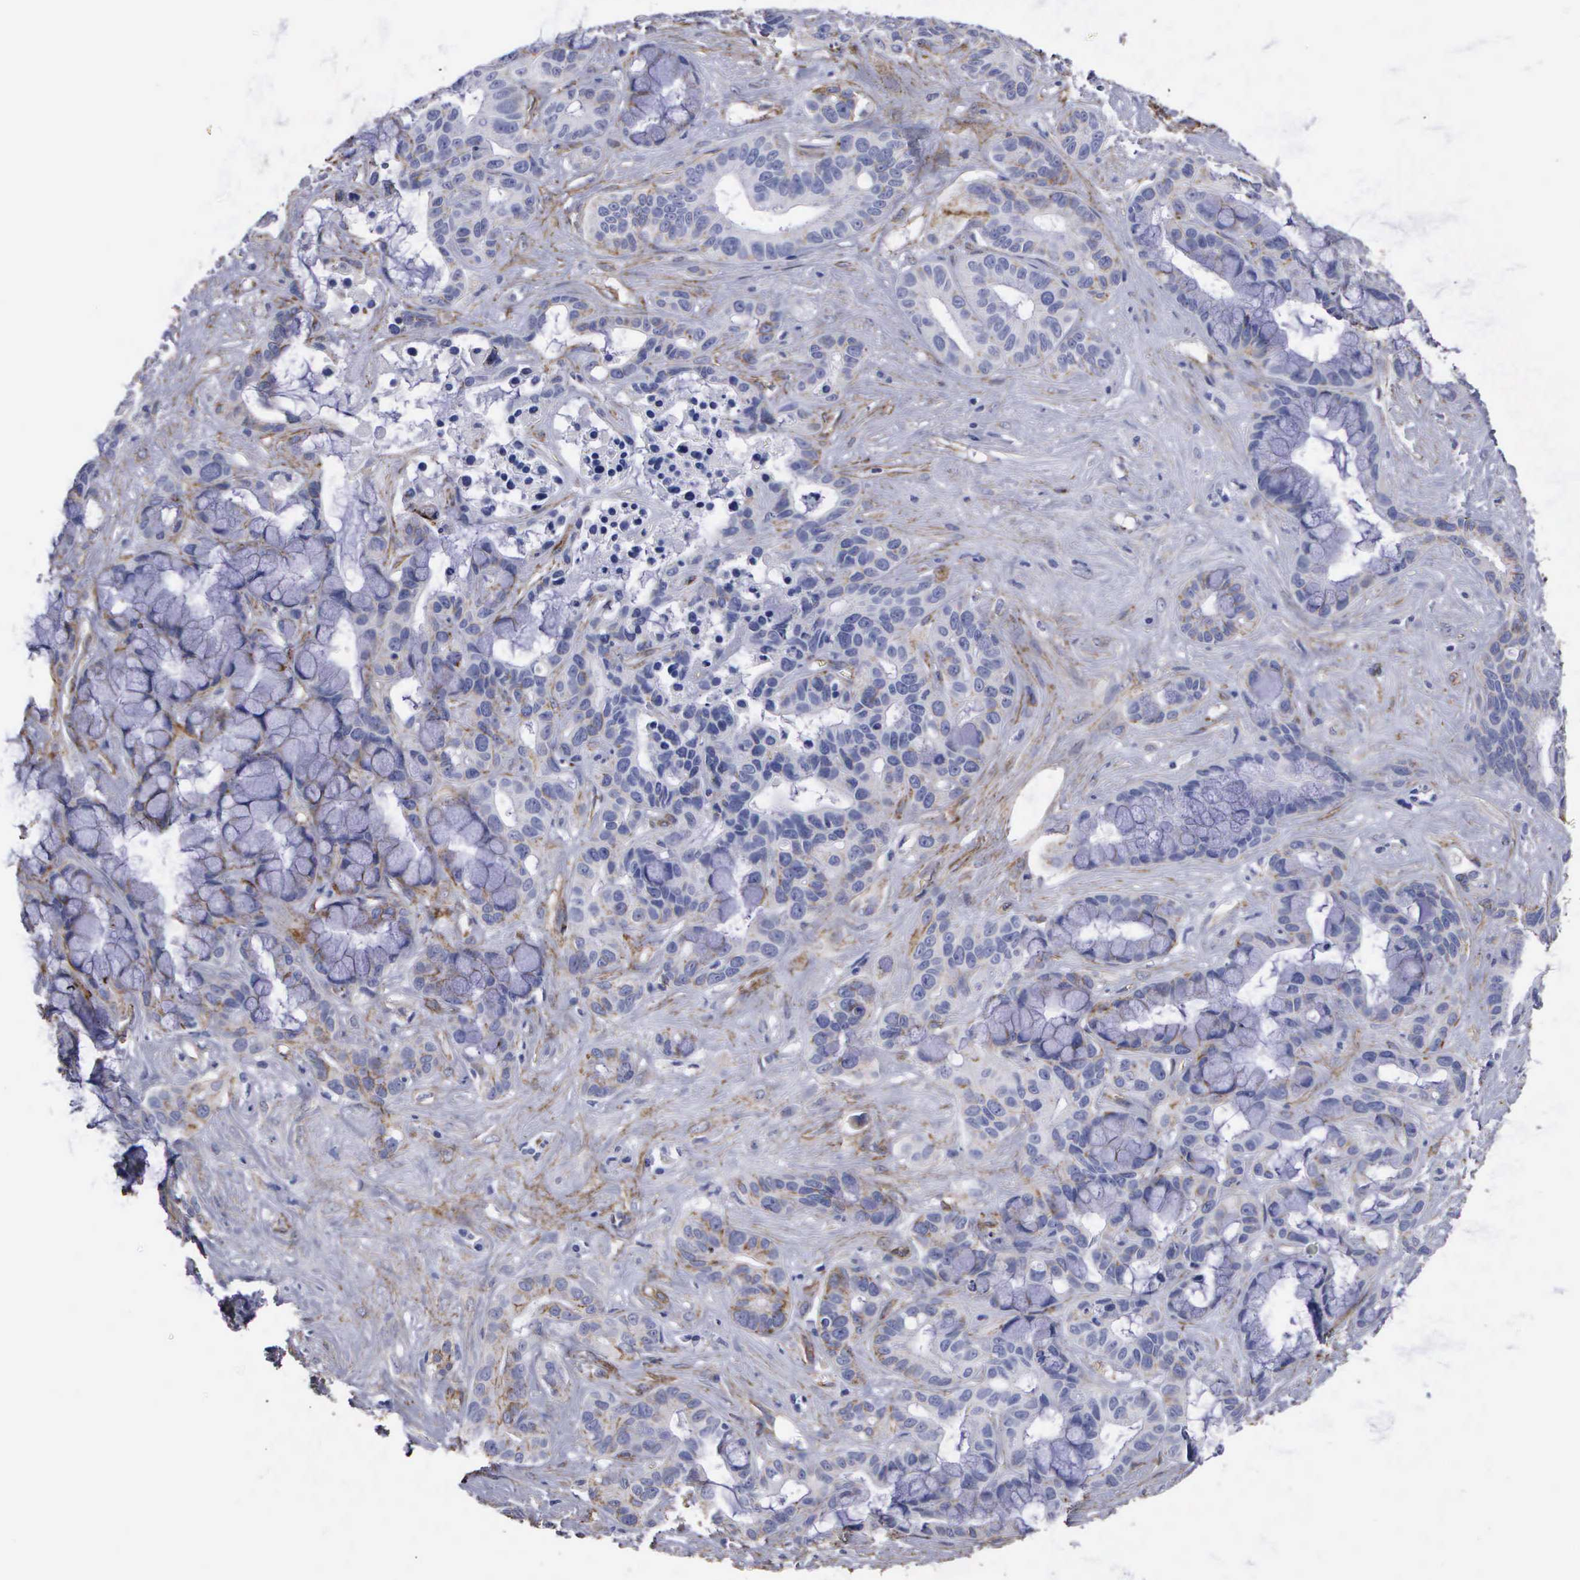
{"staining": {"intensity": "negative", "quantity": "none", "location": "none"}, "tissue": "liver cancer", "cell_type": "Tumor cells", "image_type": "cancer", "snomed": [{"axis": "morphology", "description": "Cholangiocarcinoma"}, {"axis": "topography", "description": "Liver"}], "caption": "Immunohistochemistry of human liver cancer (cholangiocarcinoma) demonstrates no staining in tumor cells.", "gene": "MAGEB10", "patient": {"sex": "female", "age": 65}}